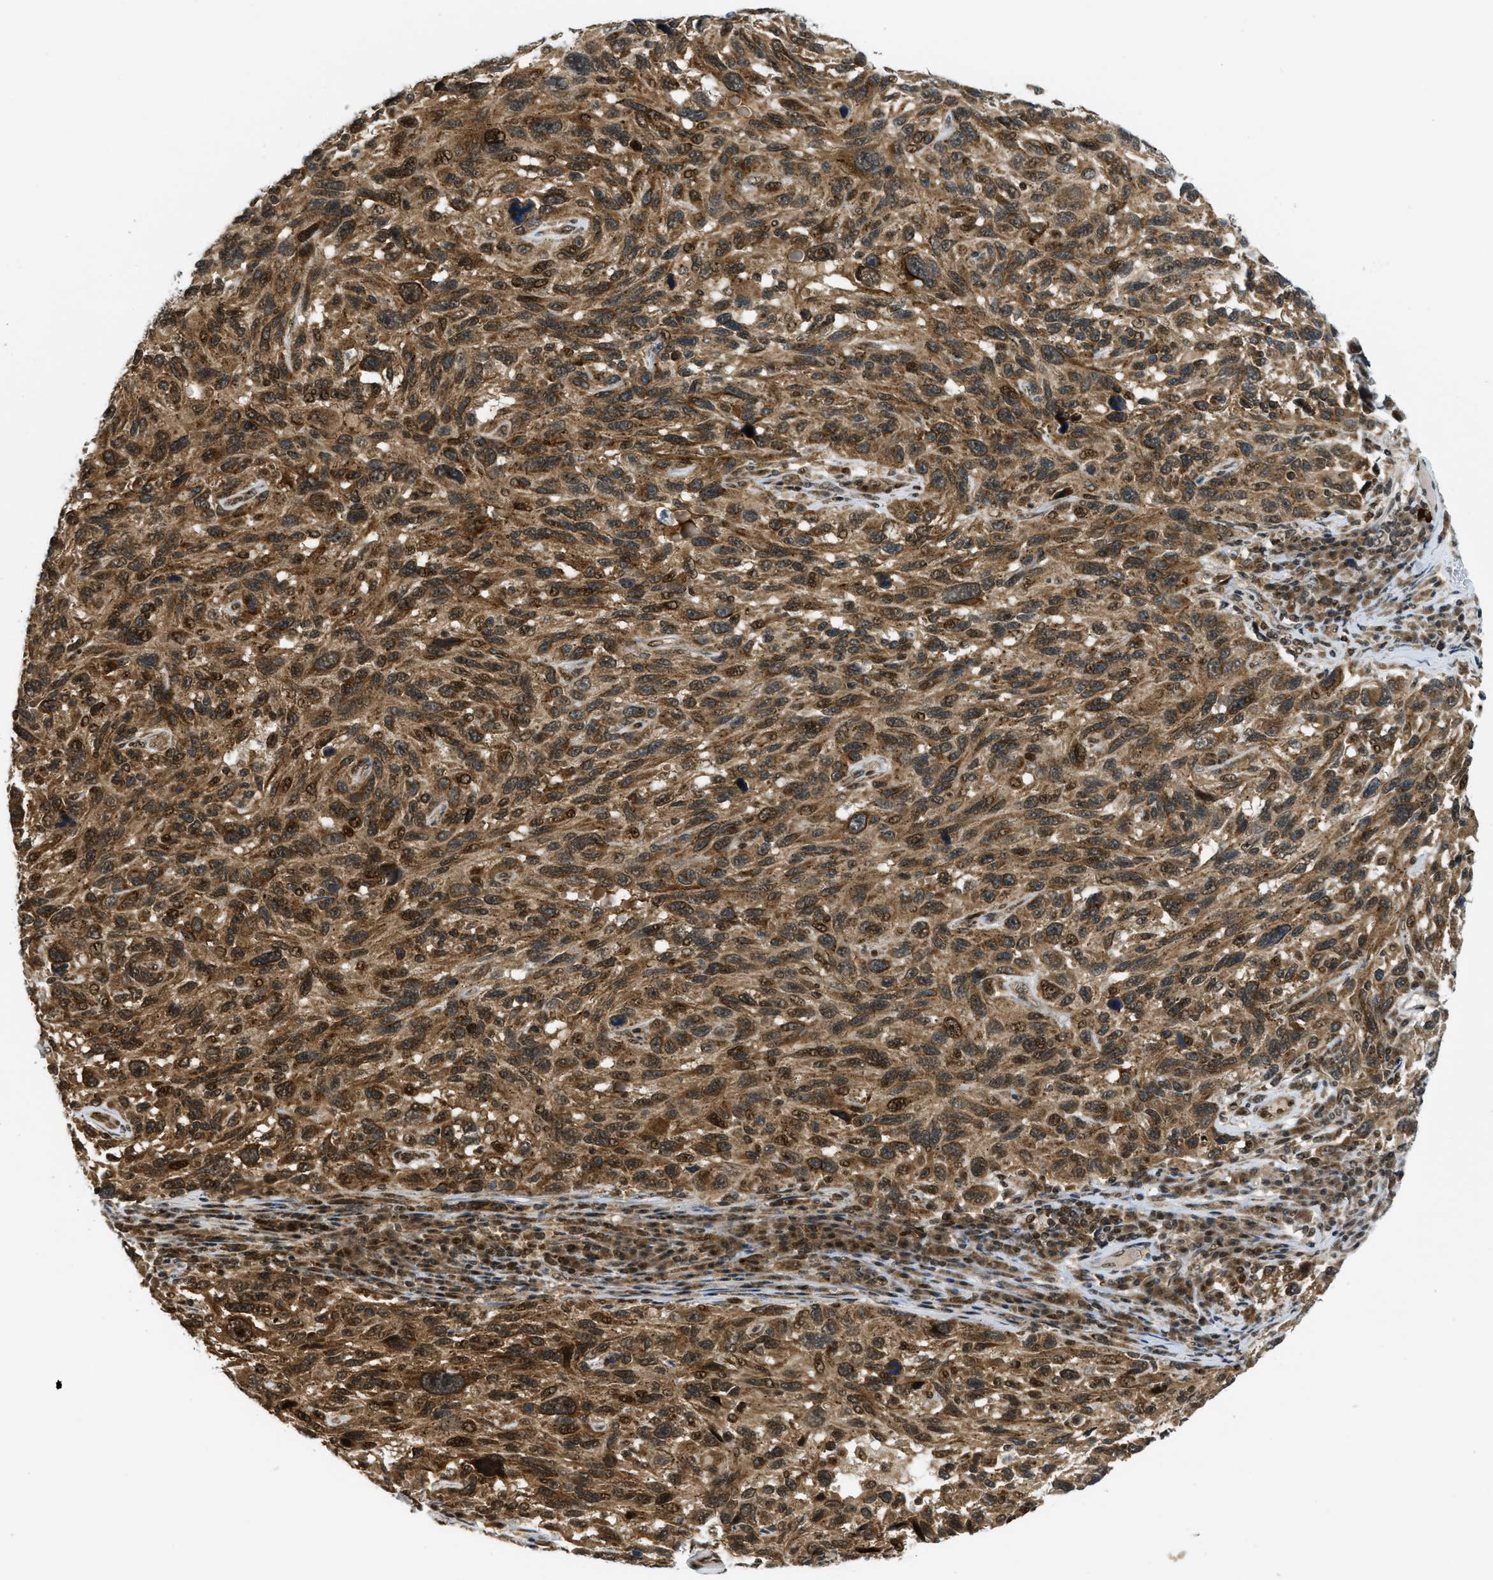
{"staining": {"intensity": "moderate", "quantity": ">75%", "location": "cytoplasmic/membranous,nuclear"}, "tissue": "melanoma", "cell_type": "Tumor cells", "image_type": "cancer", "snomed": [{"axis": "morphology", "description": "Malignant melanoma, NOS"}, {"axis": "topography", "description": "Skin"}], "caption": "Melanoma stained with DAB (3,3'-diaminobenzidine) IHC reveals medium levels of moderate cytoplasmic/membranous and nuclear expression in approximately >75% of tumor cells. The protein is shown in brown color, while the nuclei are stained blue.", "gene": "TACC1", "patient": {"sex": "male", "age": 53}}